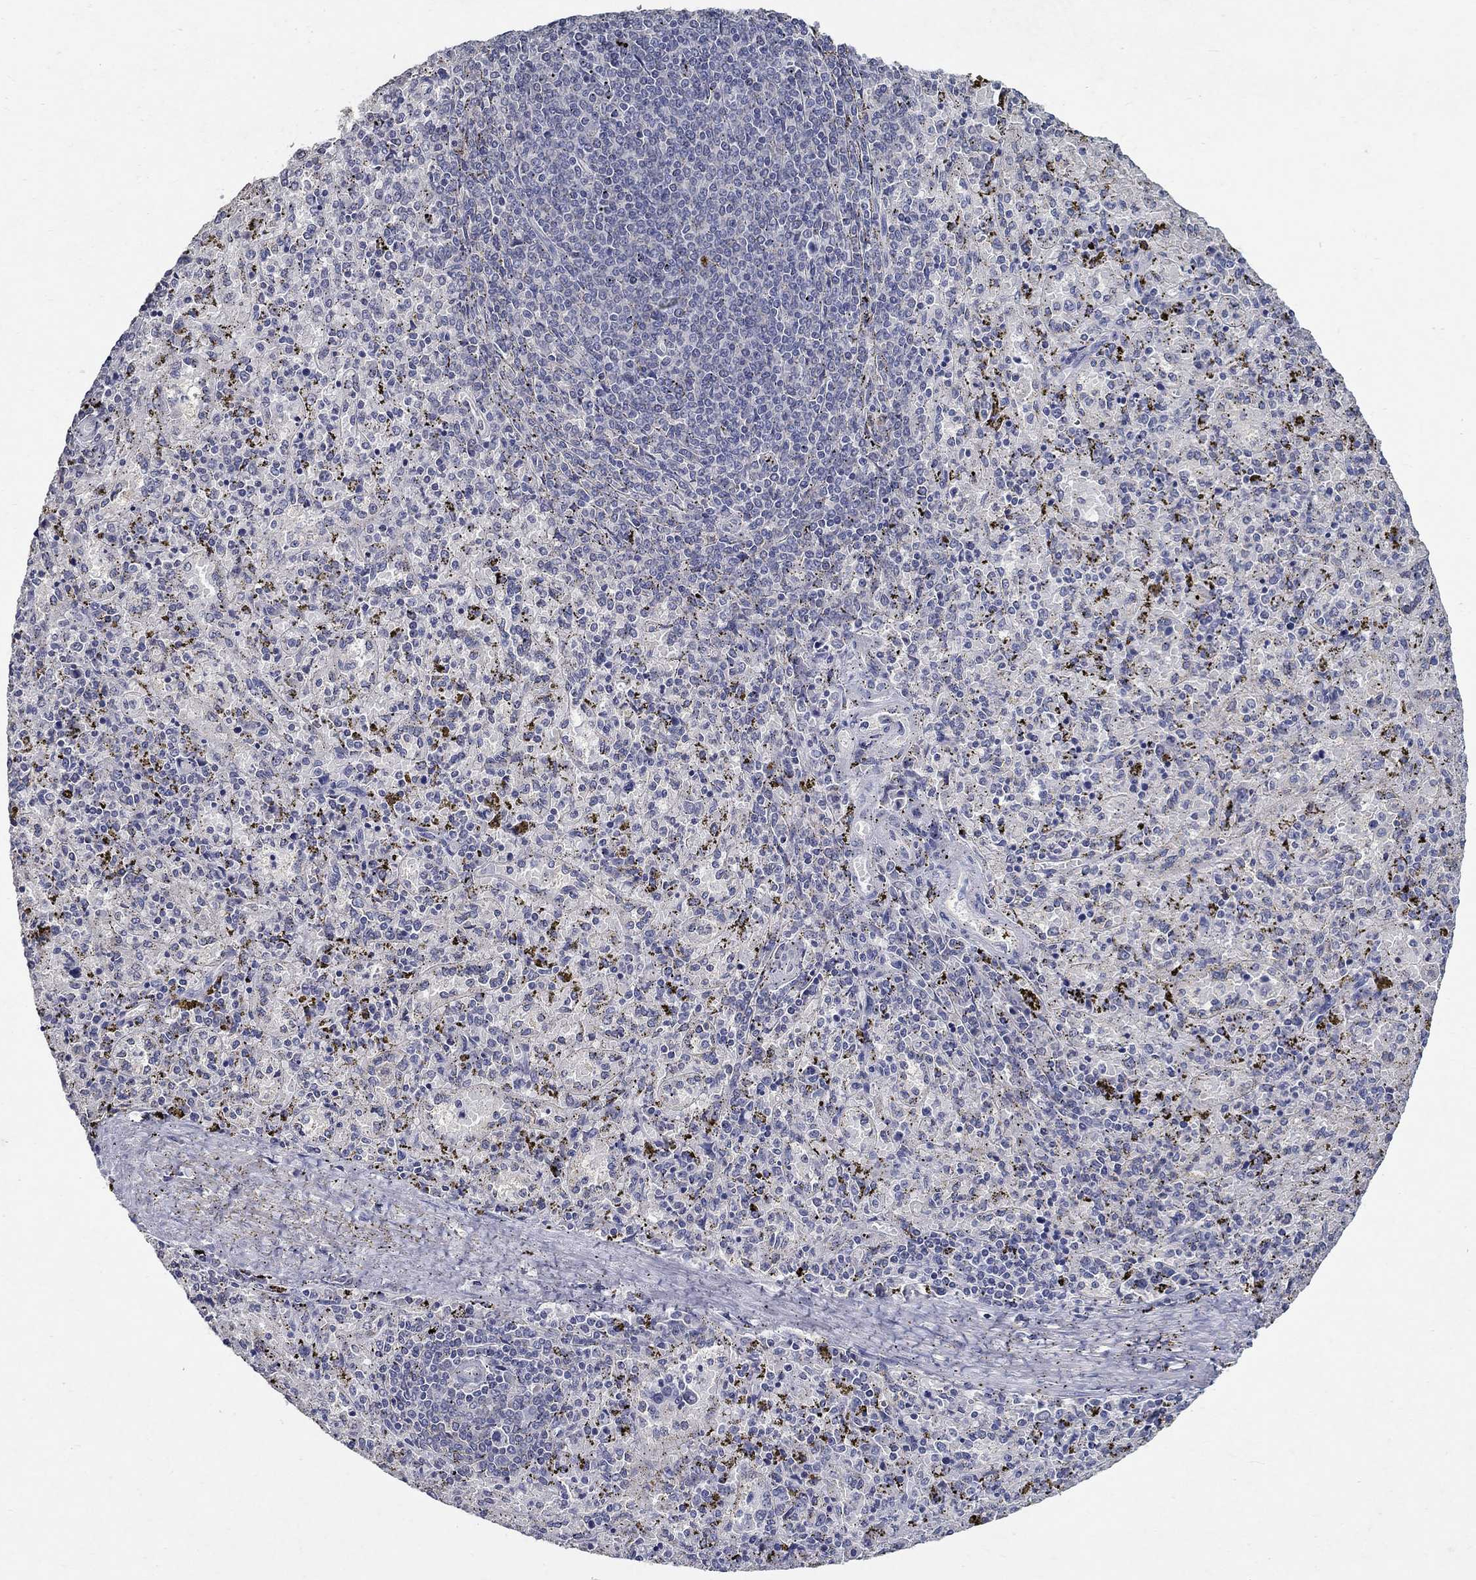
{"staining": {"intensity": "negative", "quantity": "none", "location": "none"}, "tissue": "spleen", "cell_type": "Cells in red pulp", "image_type": "normal", "snomed": [{"axis": "morphology", "description": "Normal tissue, NOS"}, {"axis": "topography", "description": "Spleen"}], "caption": "Immunohistochemical staining of benign spleen reveals no significant expression in cells in red pulp.", "gene": "PROZ", "patient": {"sex": "female", "age": 50}}